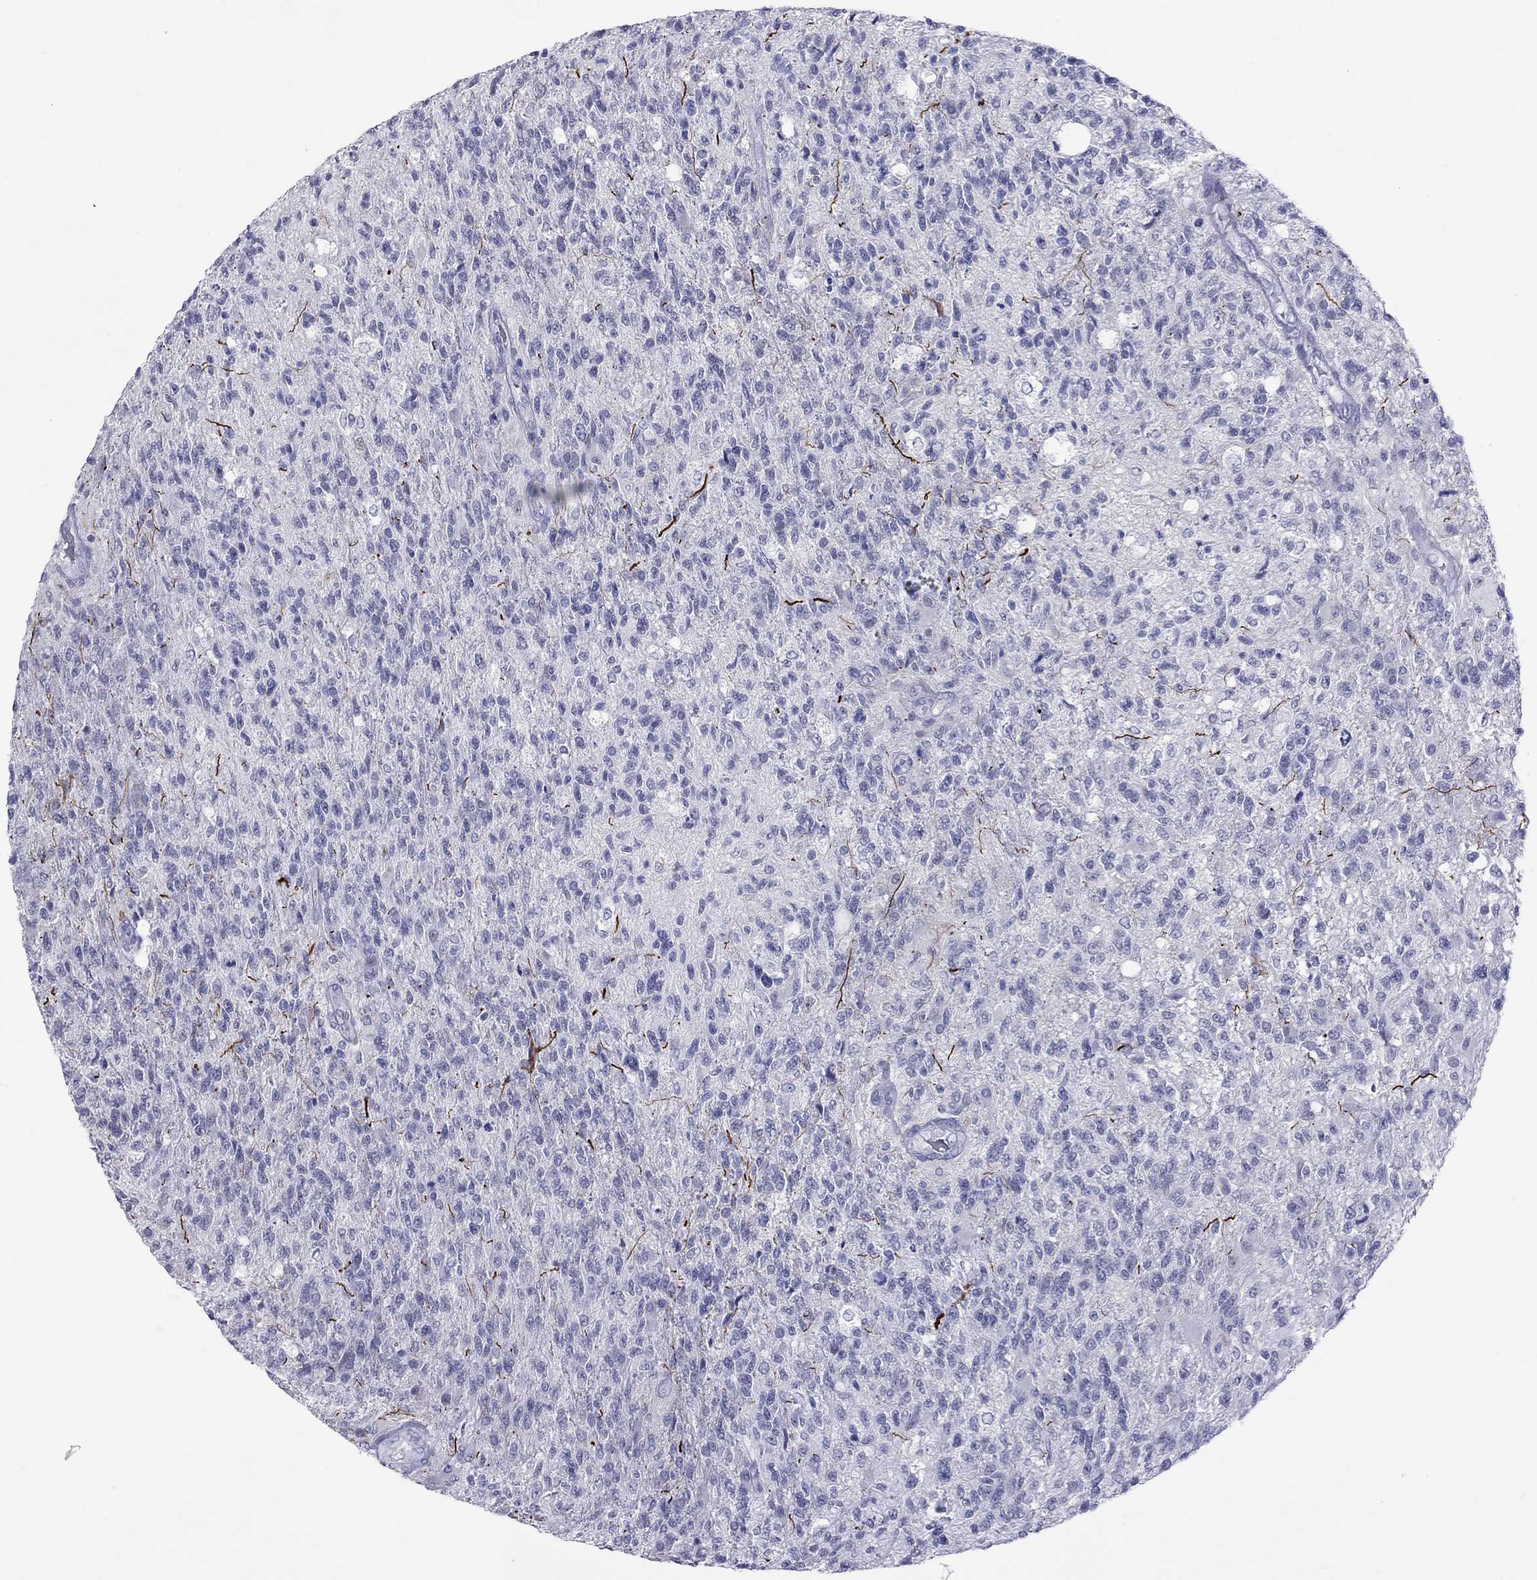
{"staining": {"intensity": "negative", "quantity": "none", "location": "none"}, "tissue": "glioma", "cell_type": "Tumor cells", "image_type": "cancer", "snomed": [{"axis": "morphology", "description": "Glioma, malignant, High grade"}, {"axis": "topography", "description": "Brain"}], "caption": "This is an immunohistochemistry (IHC) histopathology image of human high-grade glioma (malignant). There is no staining in tumor cells.", "gene": "CHRNB3", "patient": {"sex": "male", "age": 56}}